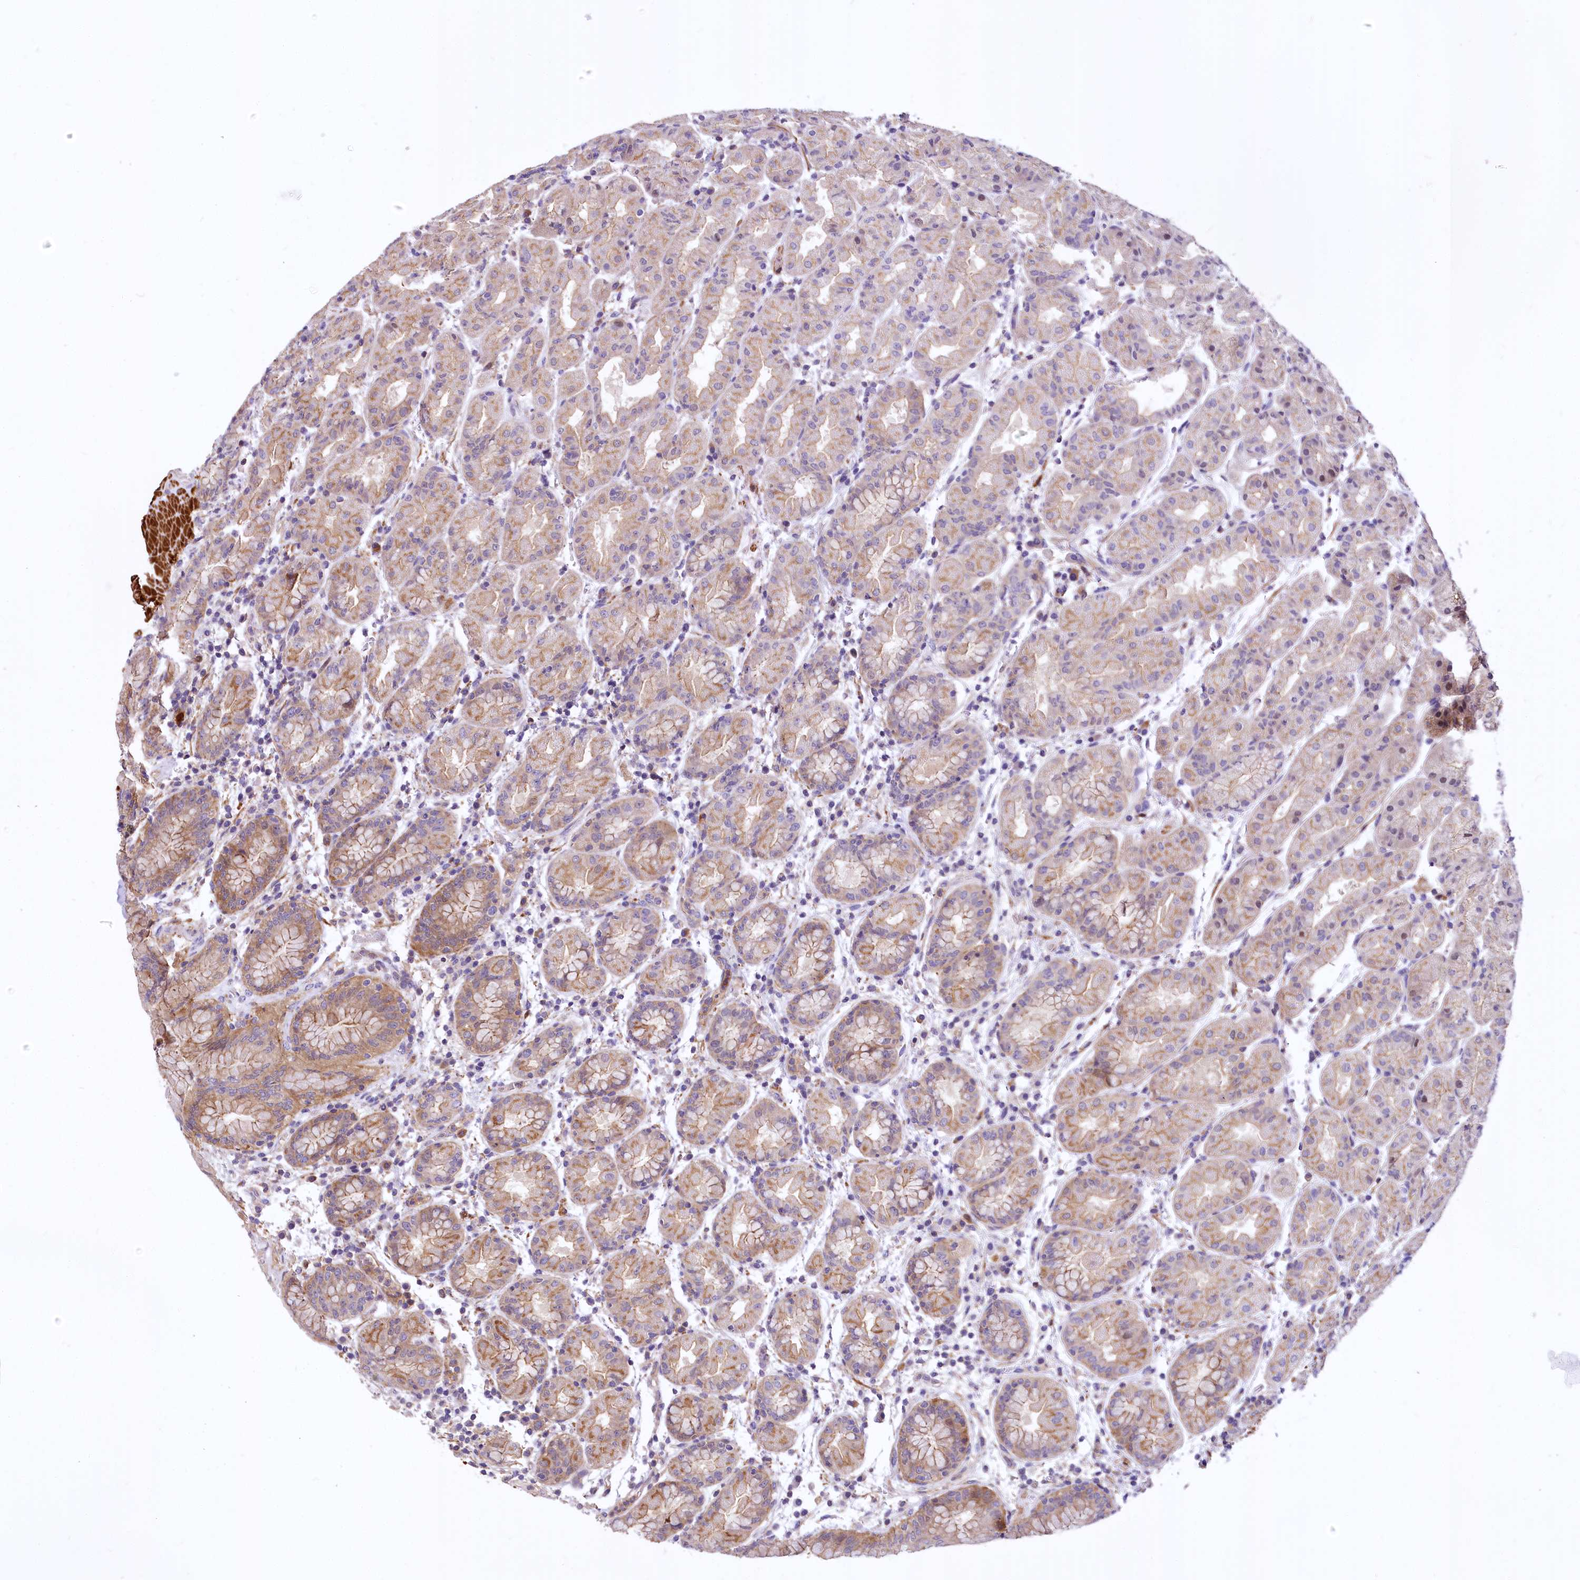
{"staining": {"intensity": "moderate", "quantity": "25%-75%", "location": "cytoplasmic/membranous"}, "tissue": "stomach", "cell_type": "Glandular cells", "image_type": "normal", "snomed": [{"axis": "morphology", "description": "Normal tissue, NOS"}, {"axis": "topography", "description": "Stomach"}], "caption": "Immunohistochemical staining of benign human stomach demonstrates moderate cytoplasmic/membranous protein staining in about 25%-75% of glandular cells.", "gene": "DPP3", "patient": {"sex": "female", "age": 79}}